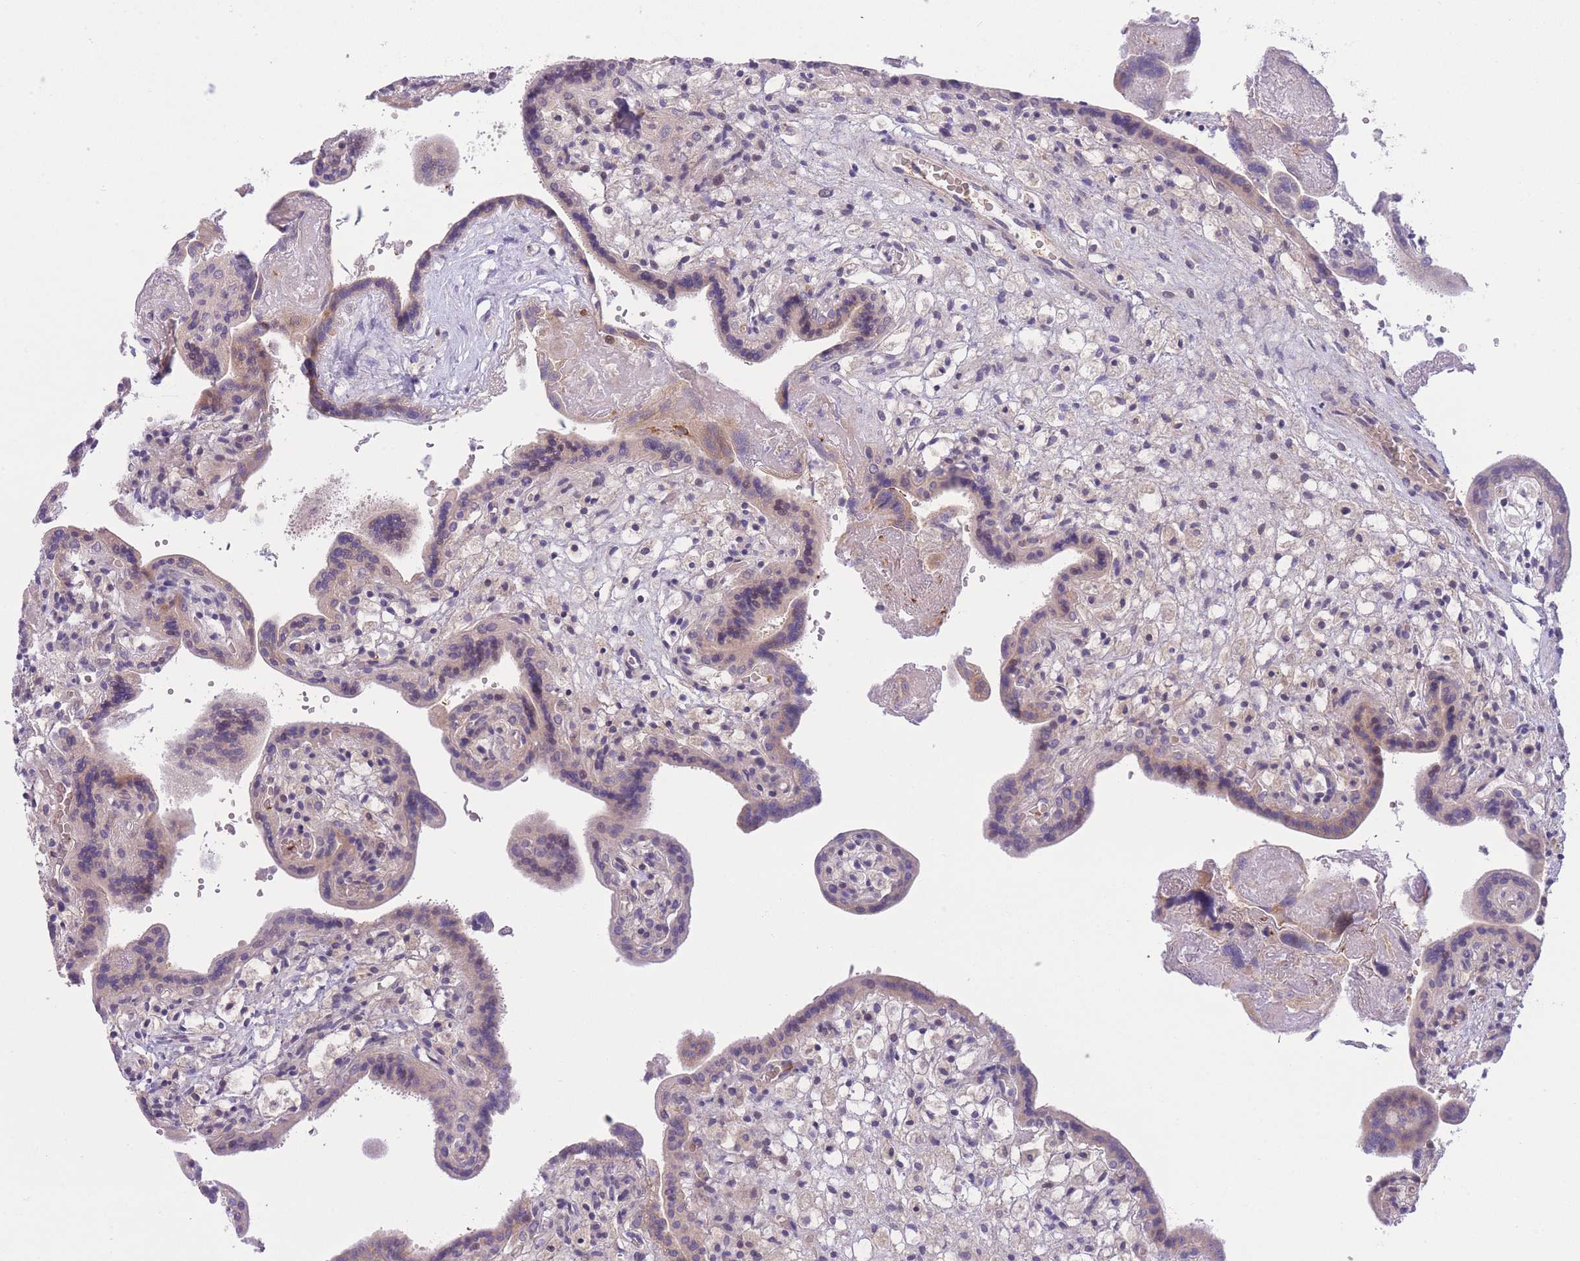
{"staining": {"intensity": "moderate", "quantity": "25%-75%", "location": "cytoplasmic/membranous,nuclear"}, "tissue": "placenta", "cell_type": "Trophoblastic cells", "image_type": "normal", "snomed": [{"axis": "morphology", "description": "Normal tissue, NOS"}, {"axis": "topography", "description": "Placenta"}], "caption": "The immunohistochemical stain highlights moderate cytoplasmic/membranous,nuclear positivity in trophoblastic cells of benign placenta.", "gene": "CDC25B", "patient": {"sex": "female", "age": 37}}